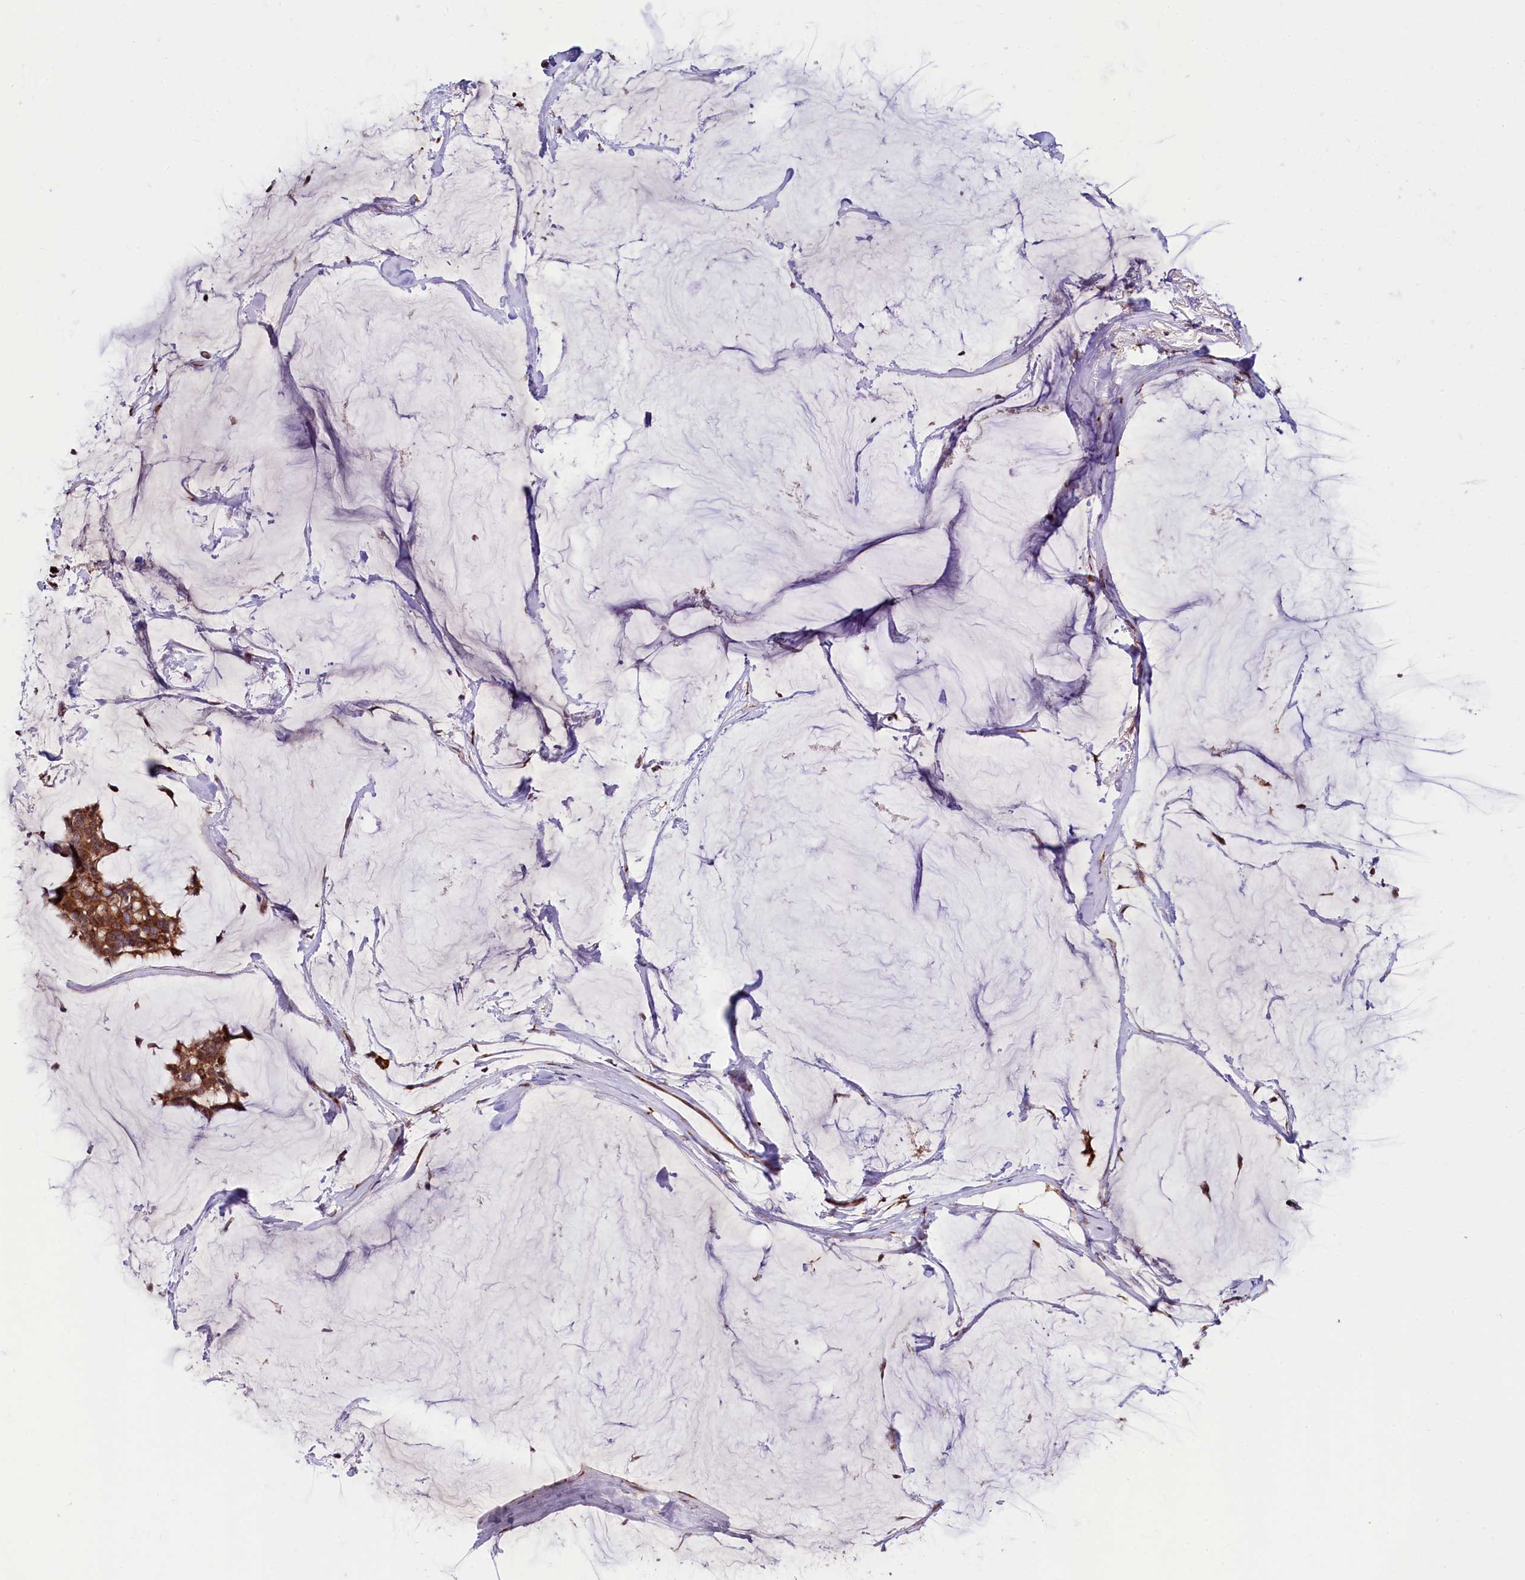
{"staining": {"intensity": "moderate", "quantity": ">75%", "location": "cytoplasmic/membranous"}, "tissue": "breast cancer", "cell_type": "Tumor cells", "image_type": "cancer", "snomed": [{"axis": "morphology", "description": "Duct carcinoma"}, {"axis": "topography", "description": "Breast"}], "caption": "Immunohistochemistry (IHC) photomicrograph of neoplastic tissue: breast cancer stained using immunohistochemistry (IHC) reveals medium levels of moderate protein expression localized specifically in the cytoplasmic/membranous of tumor cells, appearing as a cytoplasmic/membranous brown color.", "gene": "C5orf15", "patient": {"sex": "female", "age": 93}}